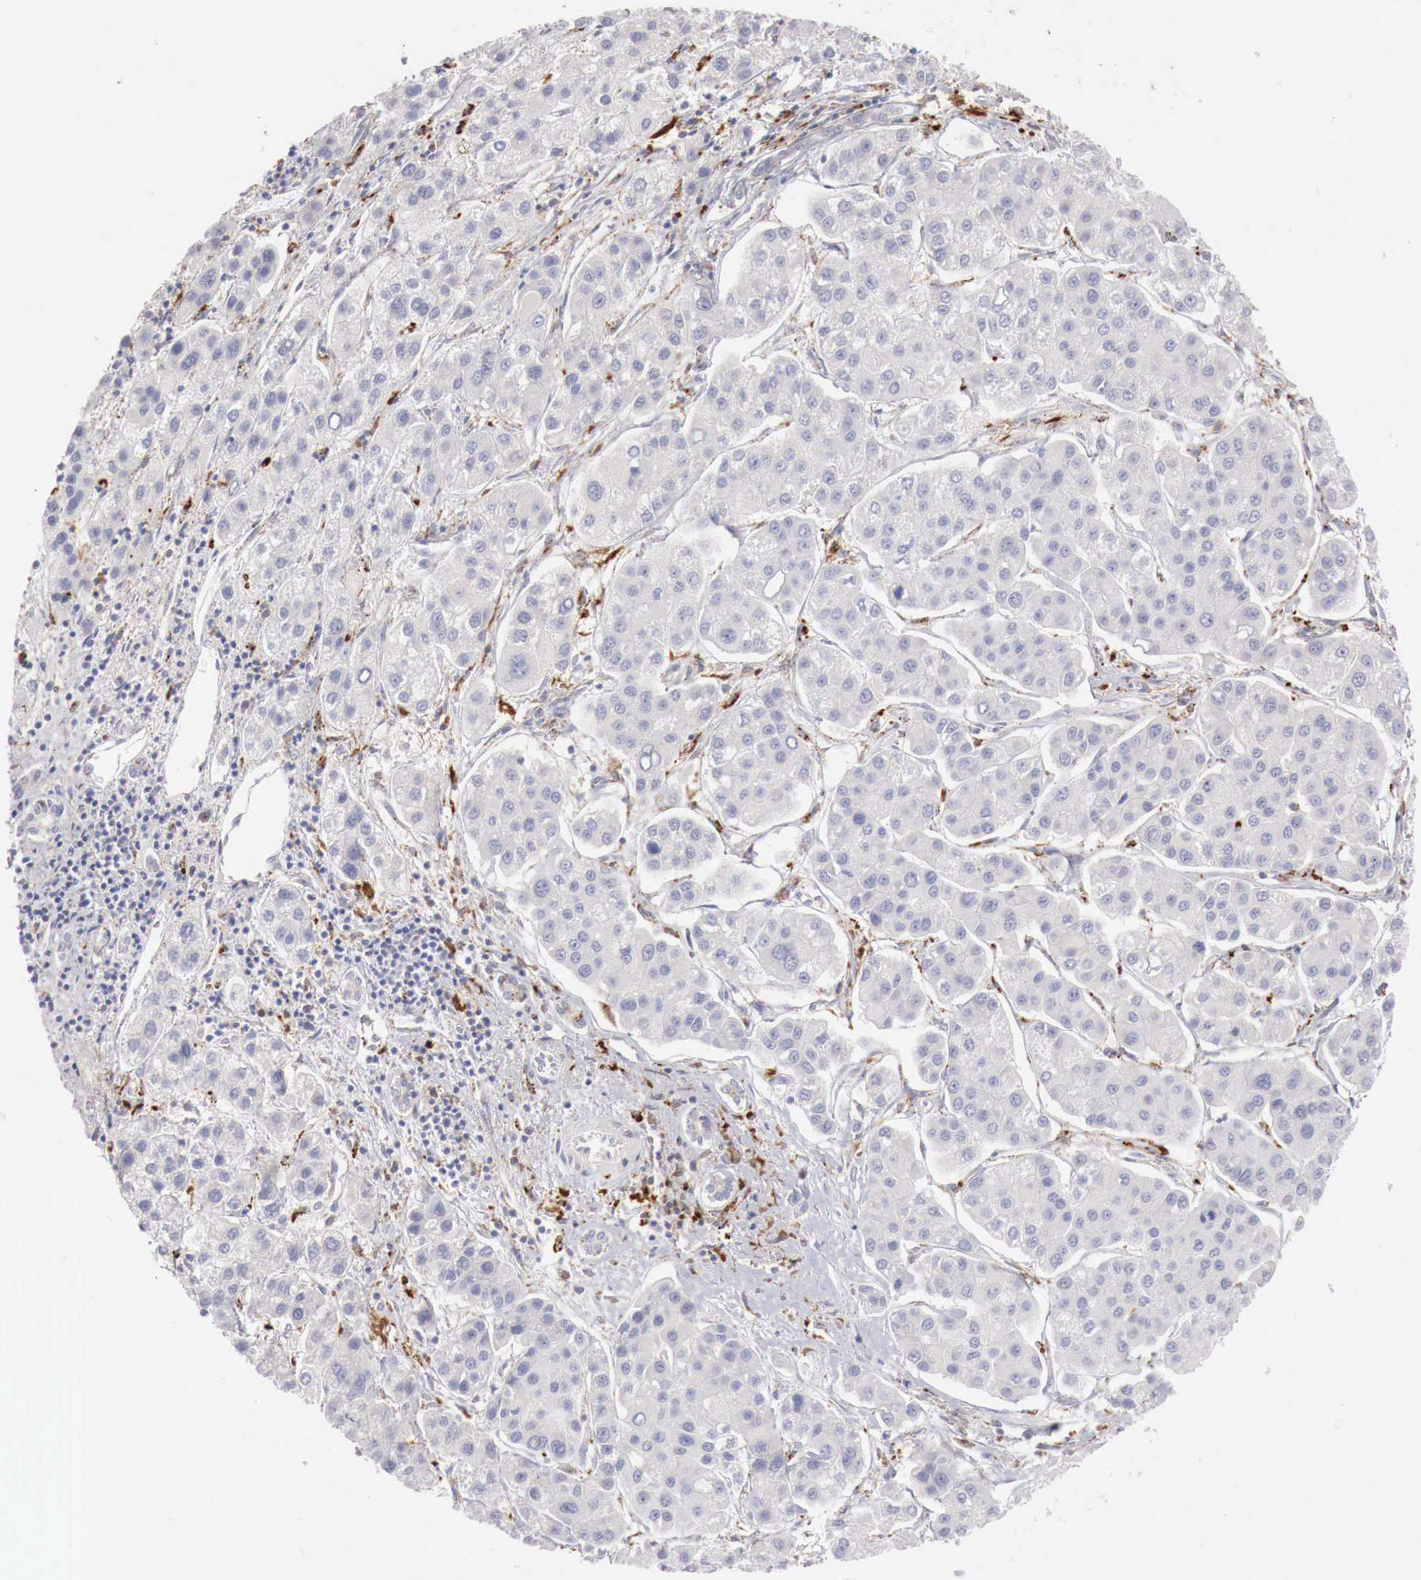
{"staining": {"intensity": "negative", "quantity": "none", "location": "none"}, "tissue": "liver cancer", "cell_type": "Tumor cells", "image_type": "cancer", "snomed": [{"axis": "morphology", "description": "Carcinoma, Hepatocellular, NOS"}, {"axis": "topography", "description": "Liver"}], "caption": "This is an immunohistochemistry histopathology image of liver hepatocellular carcinoma. There is no positivity in tumor cells.", "gene": "GLA", "patient": {"sex": "female", "age": 85}}